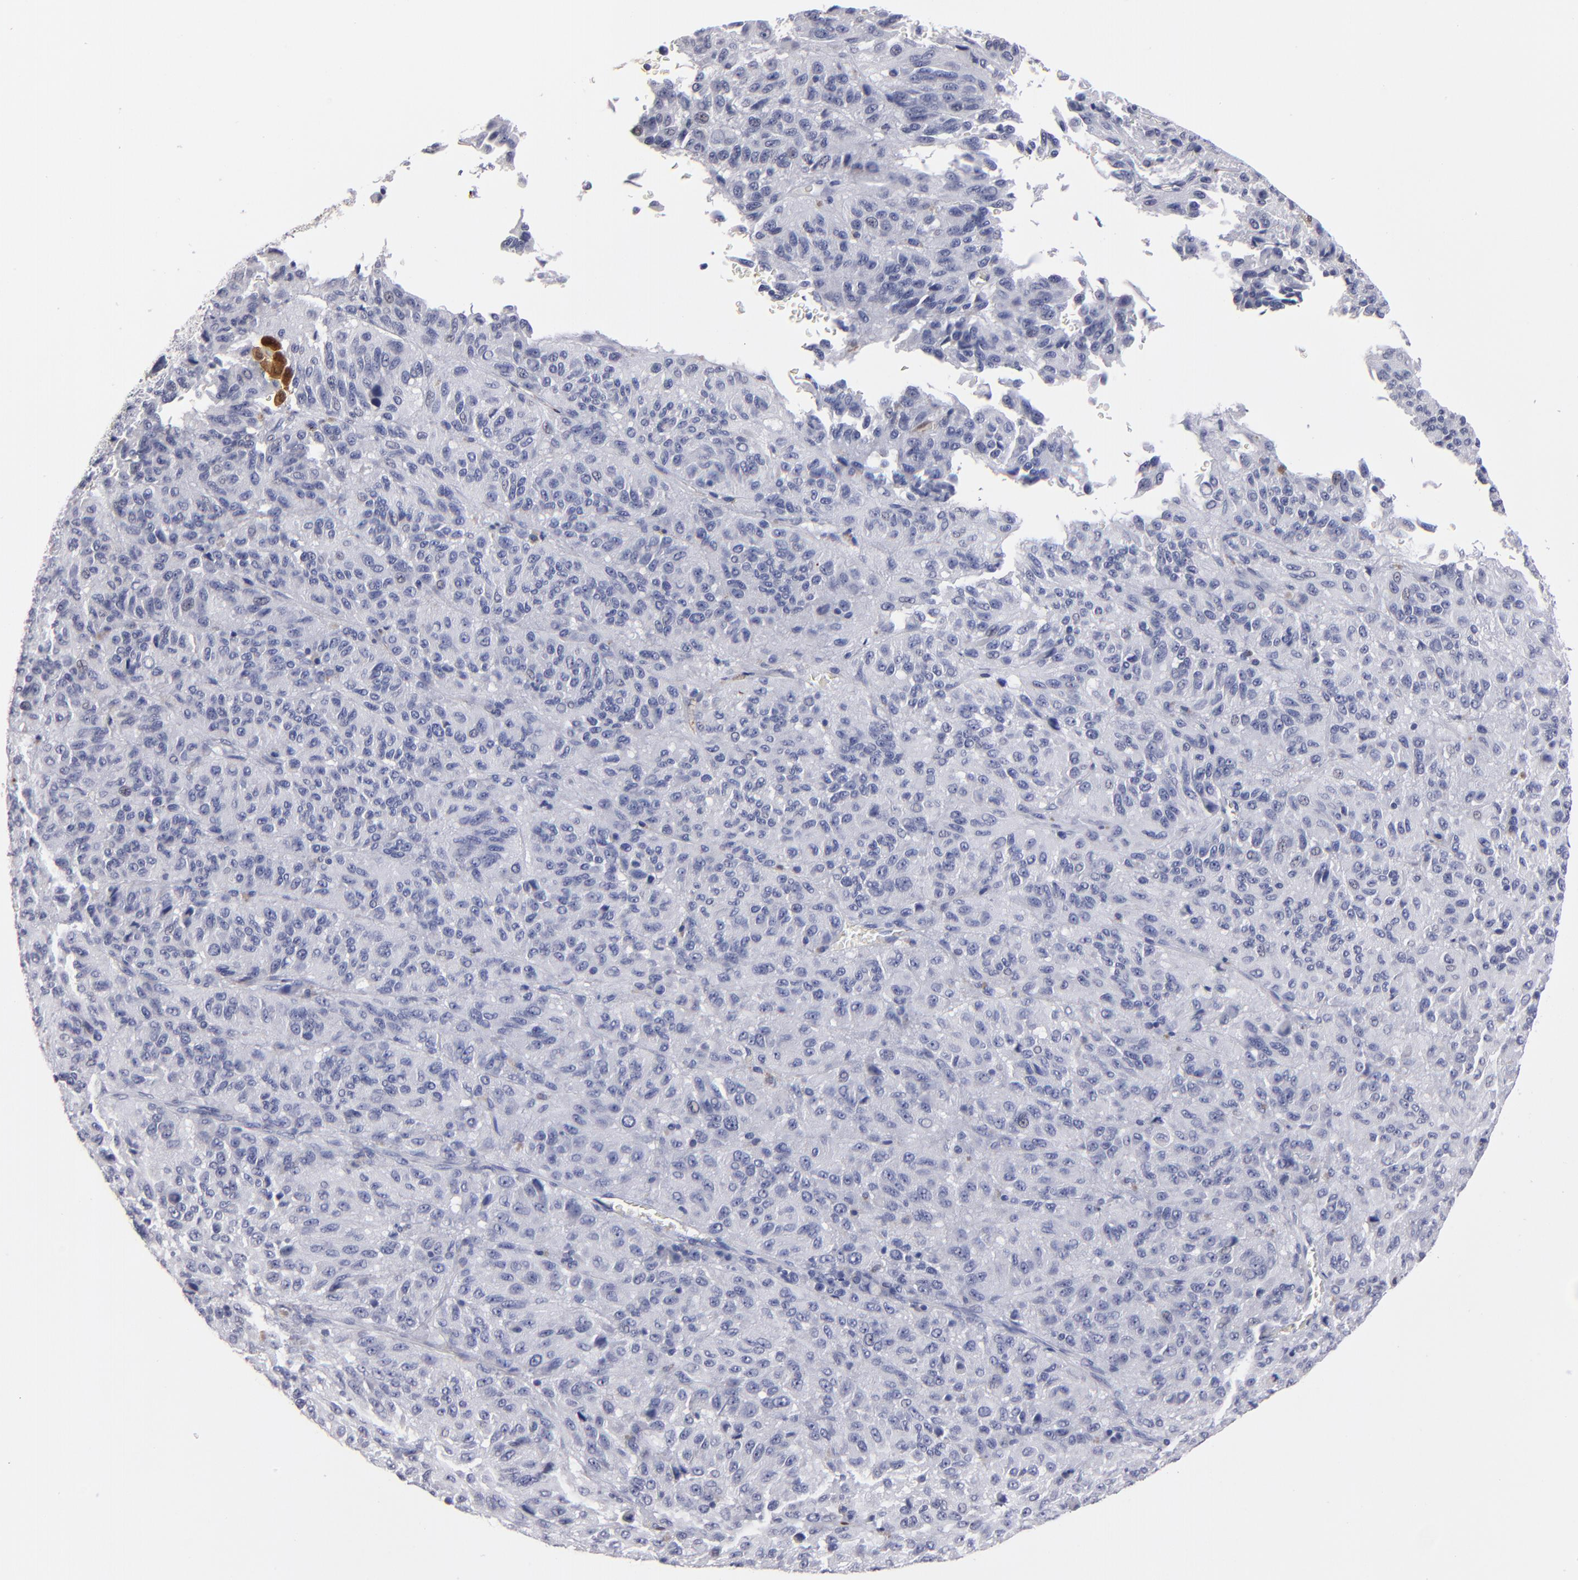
{"staining": {"intensity": "negative", "quantity": "none", "location": "none"}, "tissue": "melanoma", "cell_type": "Tumor cells", "image_type": "cancer", "snomed": [{"axis": "morphology", "description": "Malignant melanoma, Metastatic site"}, {"axis": "topography", "description": "Lung"}], "caption": "This is an immunohistochemistry photomicrograph of human melanoma. There is no positivity in tumor cells.", "gene": "FABP4", "patient": {"sex": "male", "age": 64}}